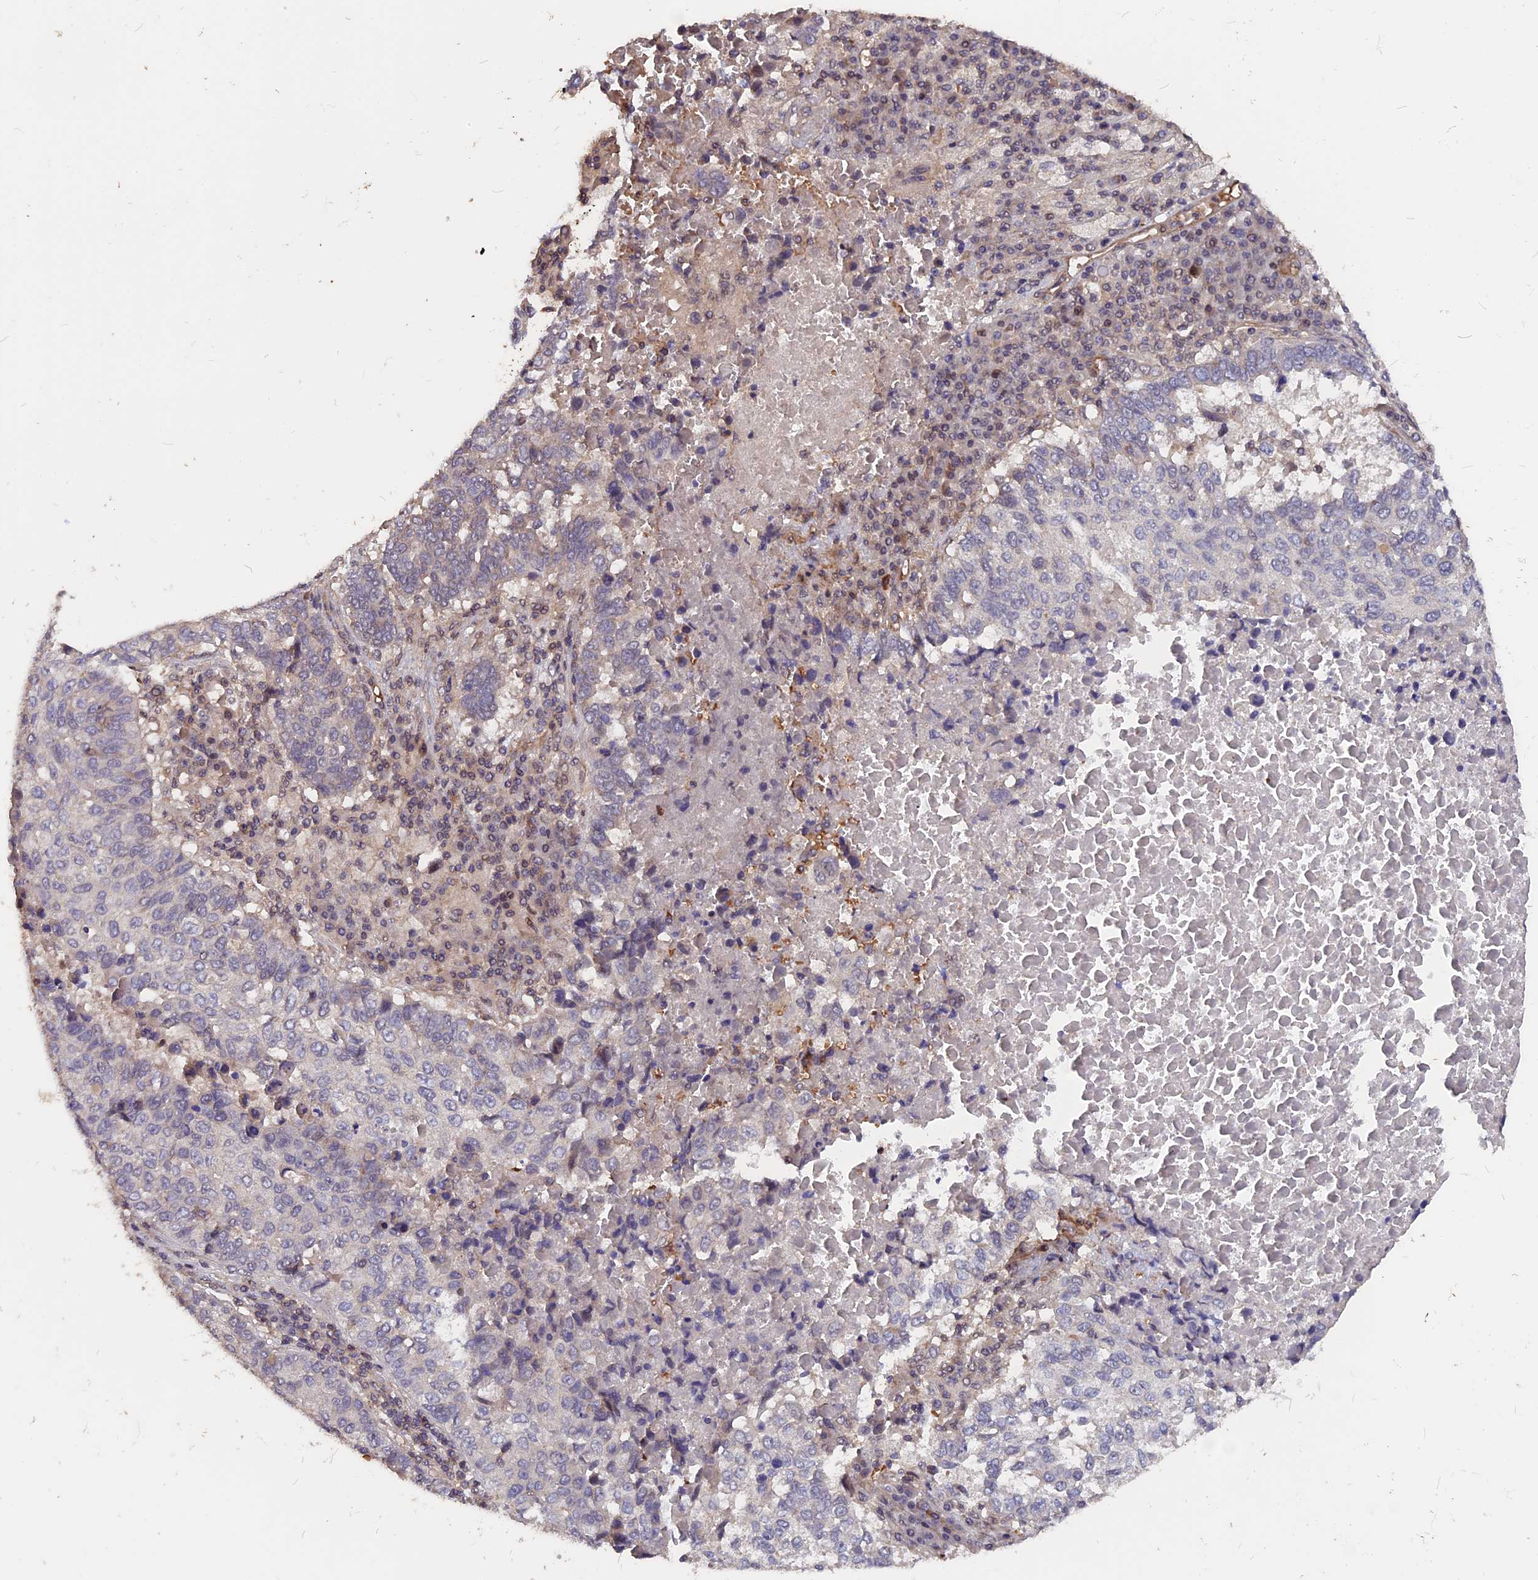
{"staining": {"intensity": "negative", "quantity": "none", "location": "none"}, "tissue": "lung cancer", "cell_type": "Tumor cells", "image_type": "cancer", "snomed": [{"axis": "morphology", "description": "Squamous cell carcinoma, NOS"}, {"axis": "topography", "description": "Lung"}], "caption": "Tumor cells show no significant staining in lung cancer.", "gene": "ZC3H10", "patient": {"sex": "male", "age": 73}}